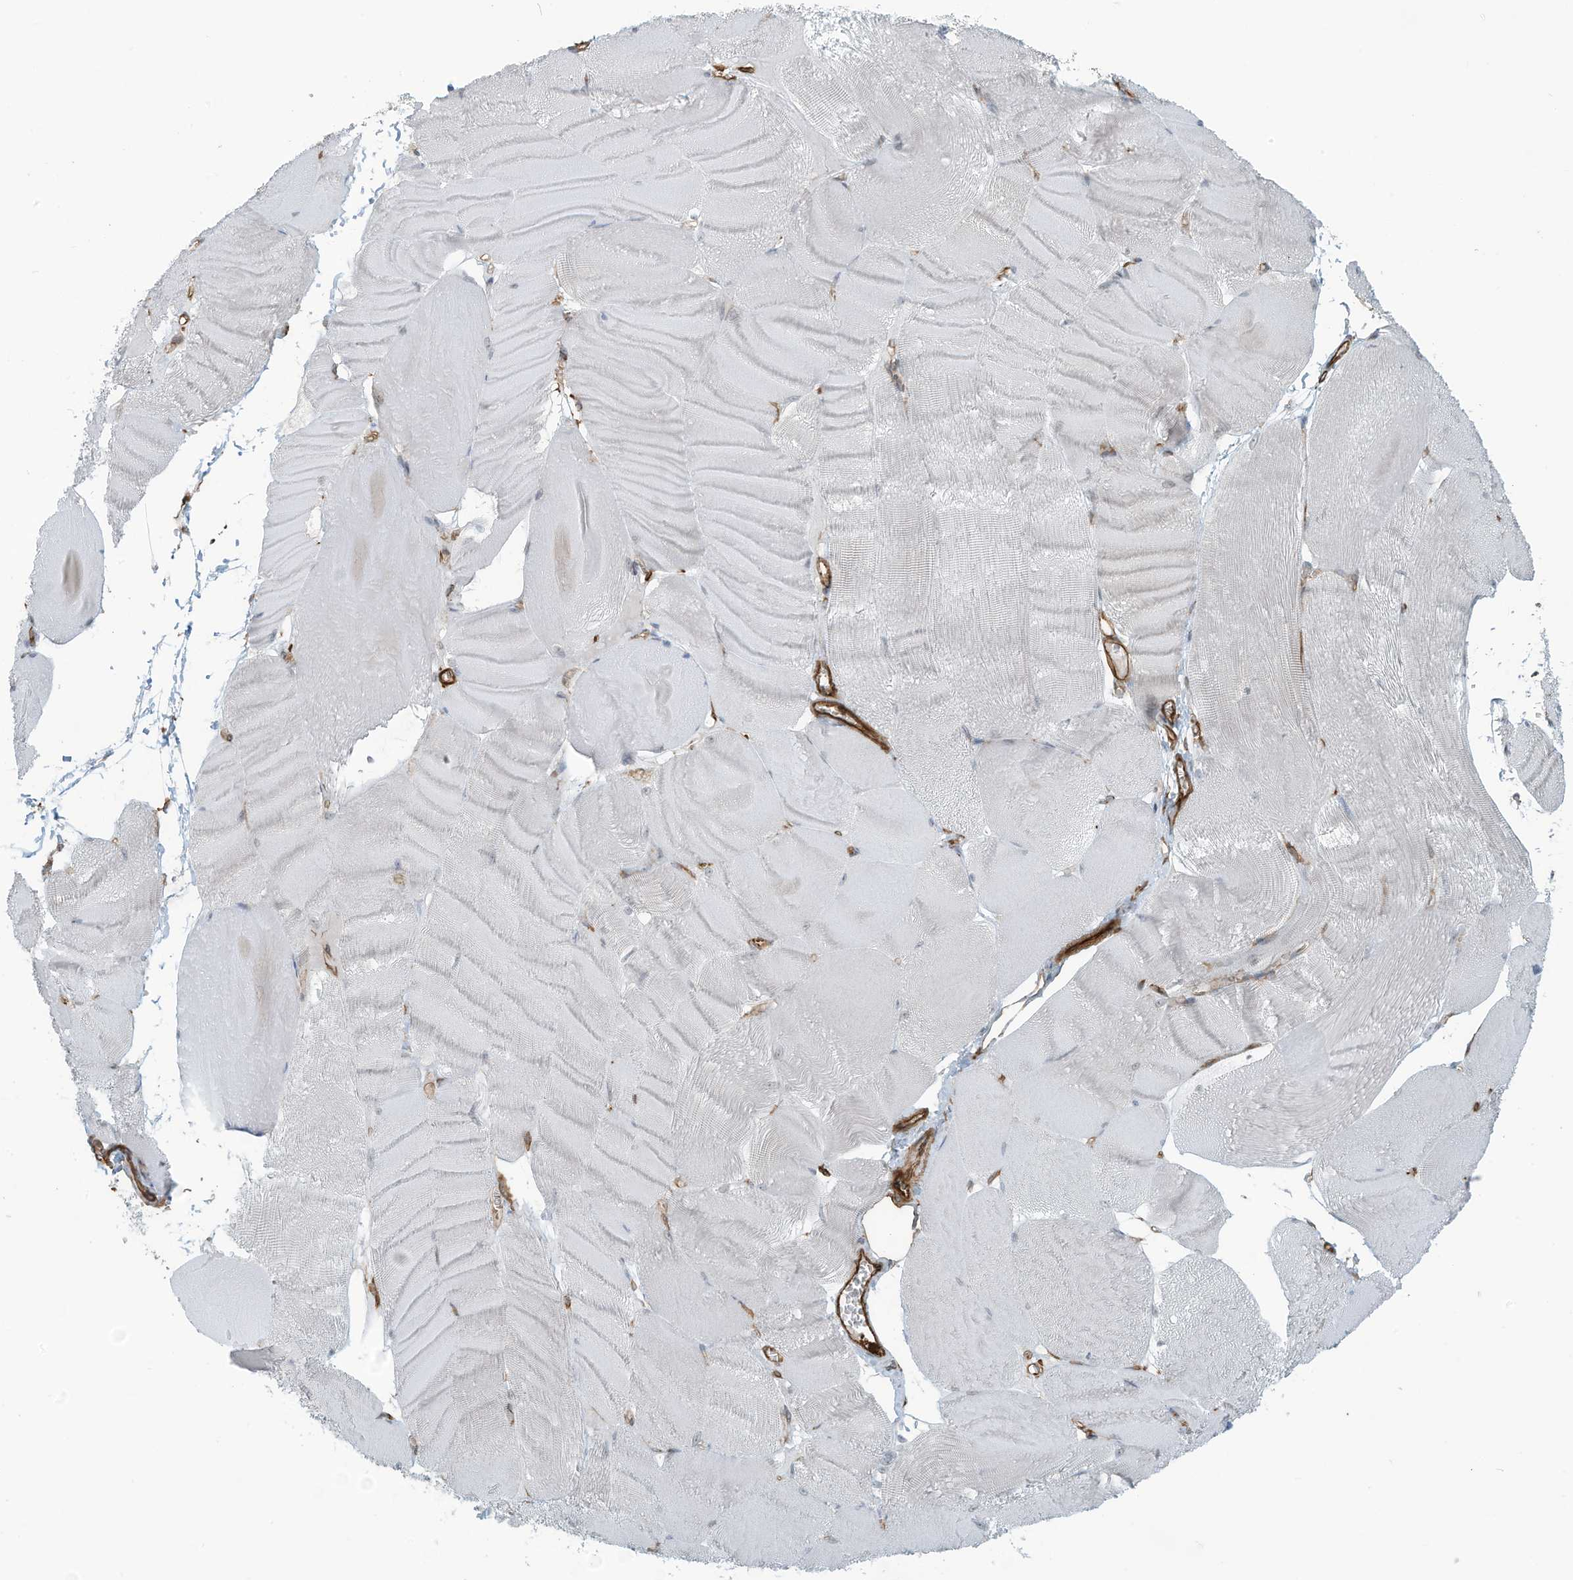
{"staining": {"intensity": "negative", "quantity": "none", "location": "none"}, "tissue": "skeletal muscle", "cell_type": "Myocytes", "image_type": "normal", "snomed": [{"axis": "morphology", "description": "Normal tissue, NOS"}, {"axis": "morphology", "description": "Basal cell carcinoma"}, {"axis": "topography", "description": "Skeletal muscle"}], "caption": "This is a photomicrograph of immunohistochemistry (IHC) staining of unremarkable skeletal muscle, which shows no positivity in myocytes. (DAB immunohistochemistry (IHC), high magnification).", "gene": "SLC9A2", "patient": {"sex": "female", "age": 64}}